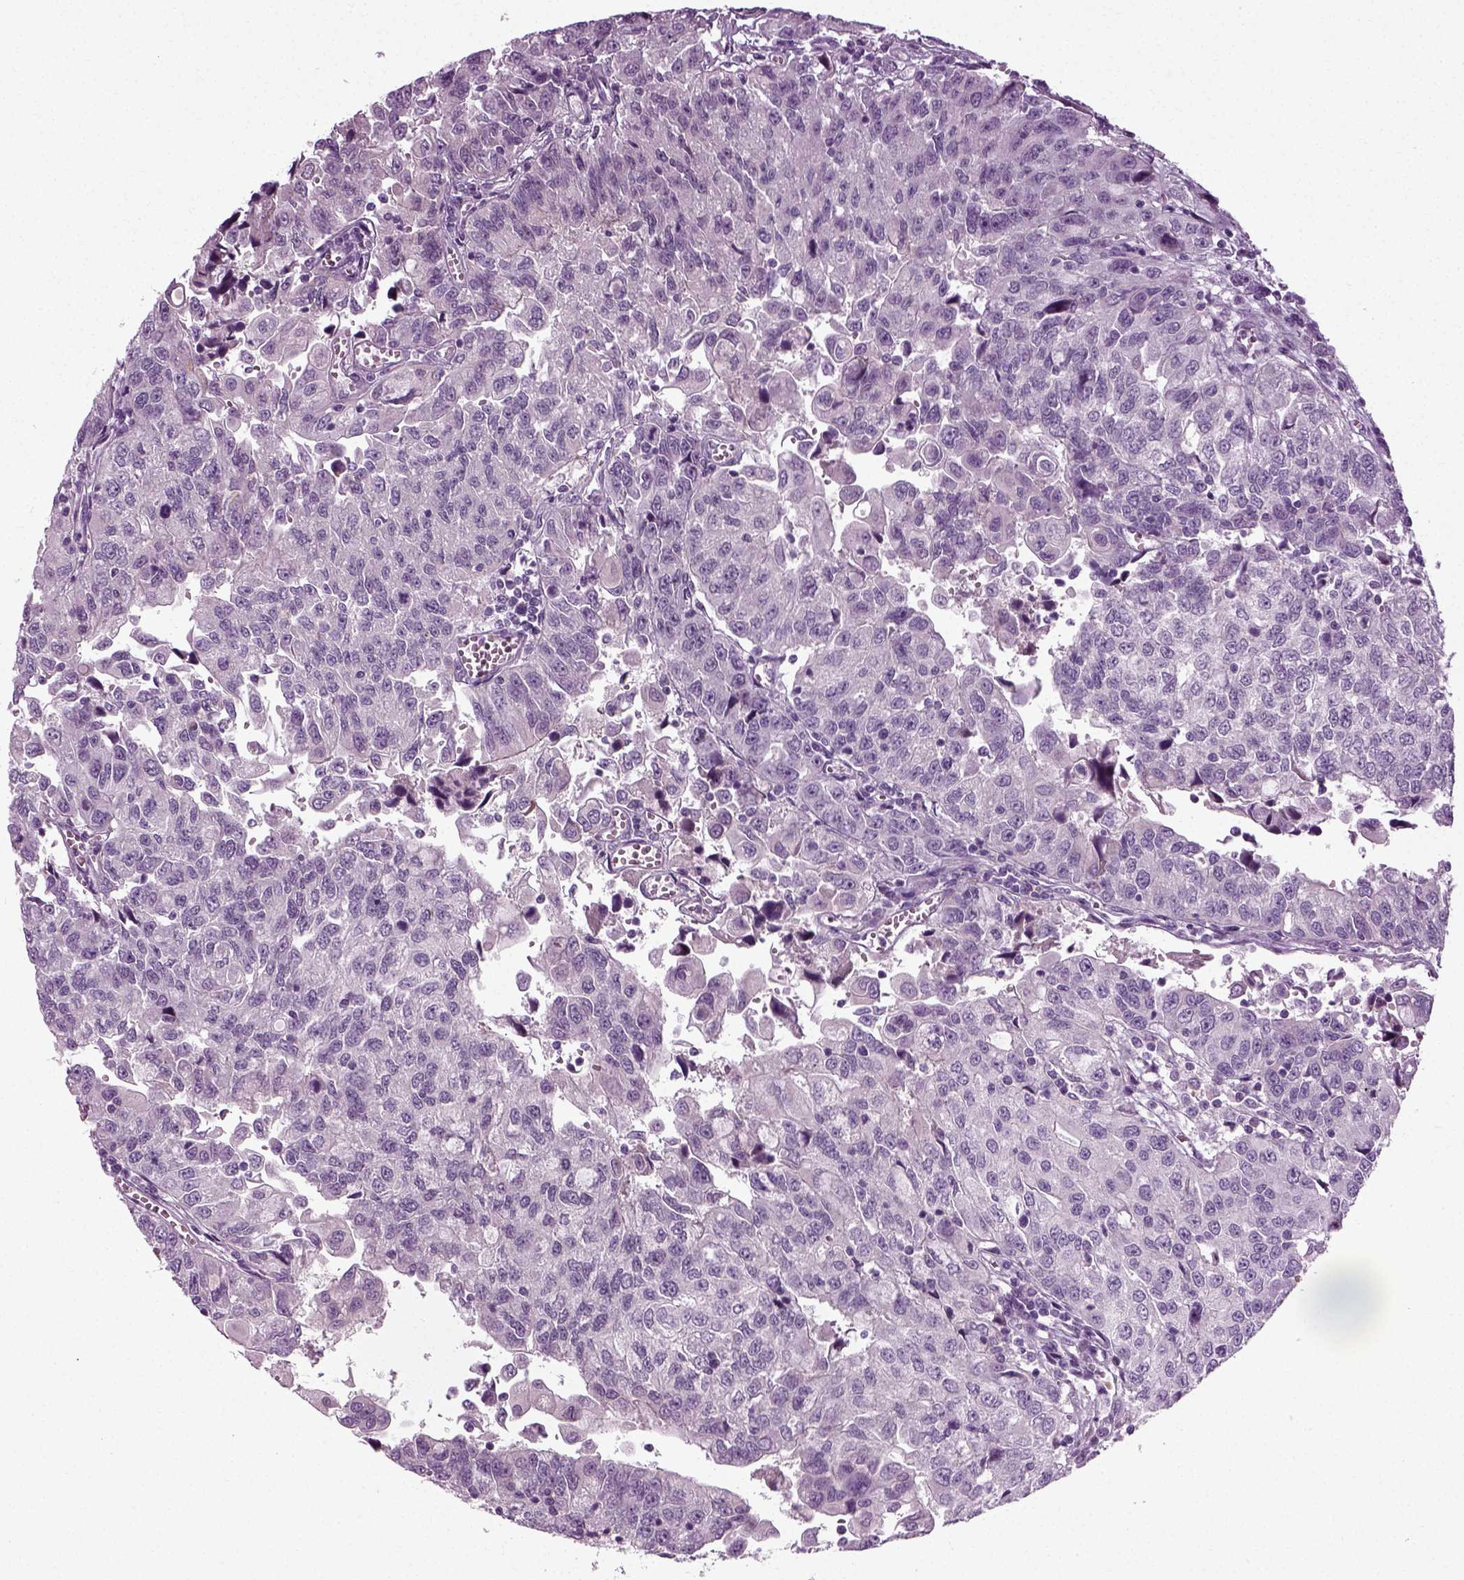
{"staining": {"intensity": "negative", "quantity": "none", "location": "none"}, "tissue": "urothelial cancer", "cell_type": "Tumor cells", "image_type": "cancer", "snomed": [{"axis": "morphology", "description": "Urothelial carcinoma, NOS"}, {"axis": "morphology", "description": "Urothelial carcinoma, High grade"}, {"axis": "topography", "description": "Urinary bladder"}], "caption": "Immunohistochemistry (IHC) image of human urothelial carcinoma (high-grade) stained for a protein (brown), which exhibits no staining in tumor cells.", "gene": "SCG5", "patient": {"sex": "female", "age": 73}}